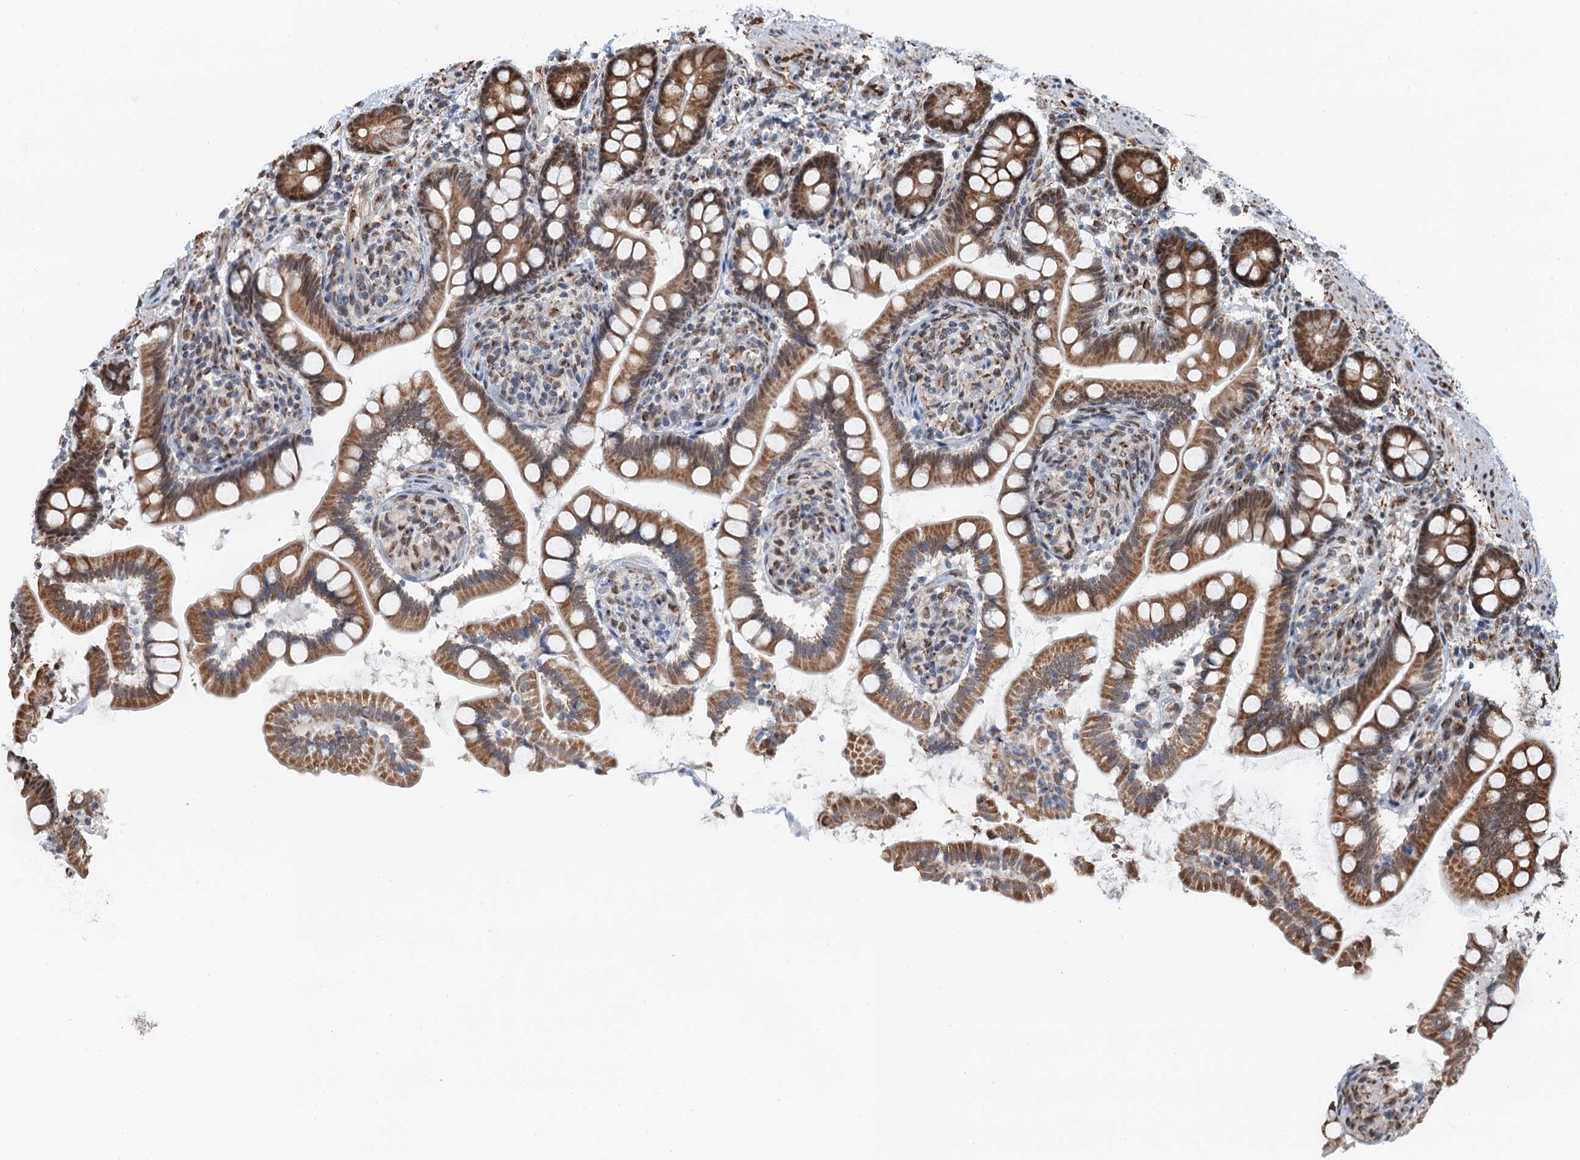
{"staining": {"intensity": "moderate", "quantity": ">75%", "location": "cytoplasmic/membranous,nuclear"}, "tissue": "small intestine", "cell_type": "Glandular cells", "image_type": "normal", "snomed": [{"axis": "morphology", "description": "Normal tissue, NOS"}, {"axis": "topography", "description": "Small intestine"}], "caption": "The immunohistochemical stain highlights moderate cytoplasmic/membranous,nuclear positivity in glandular cells of unremarkable small intestine.", "gene": "CFDP1", "patient": {"sex": "female", "age": 64}}